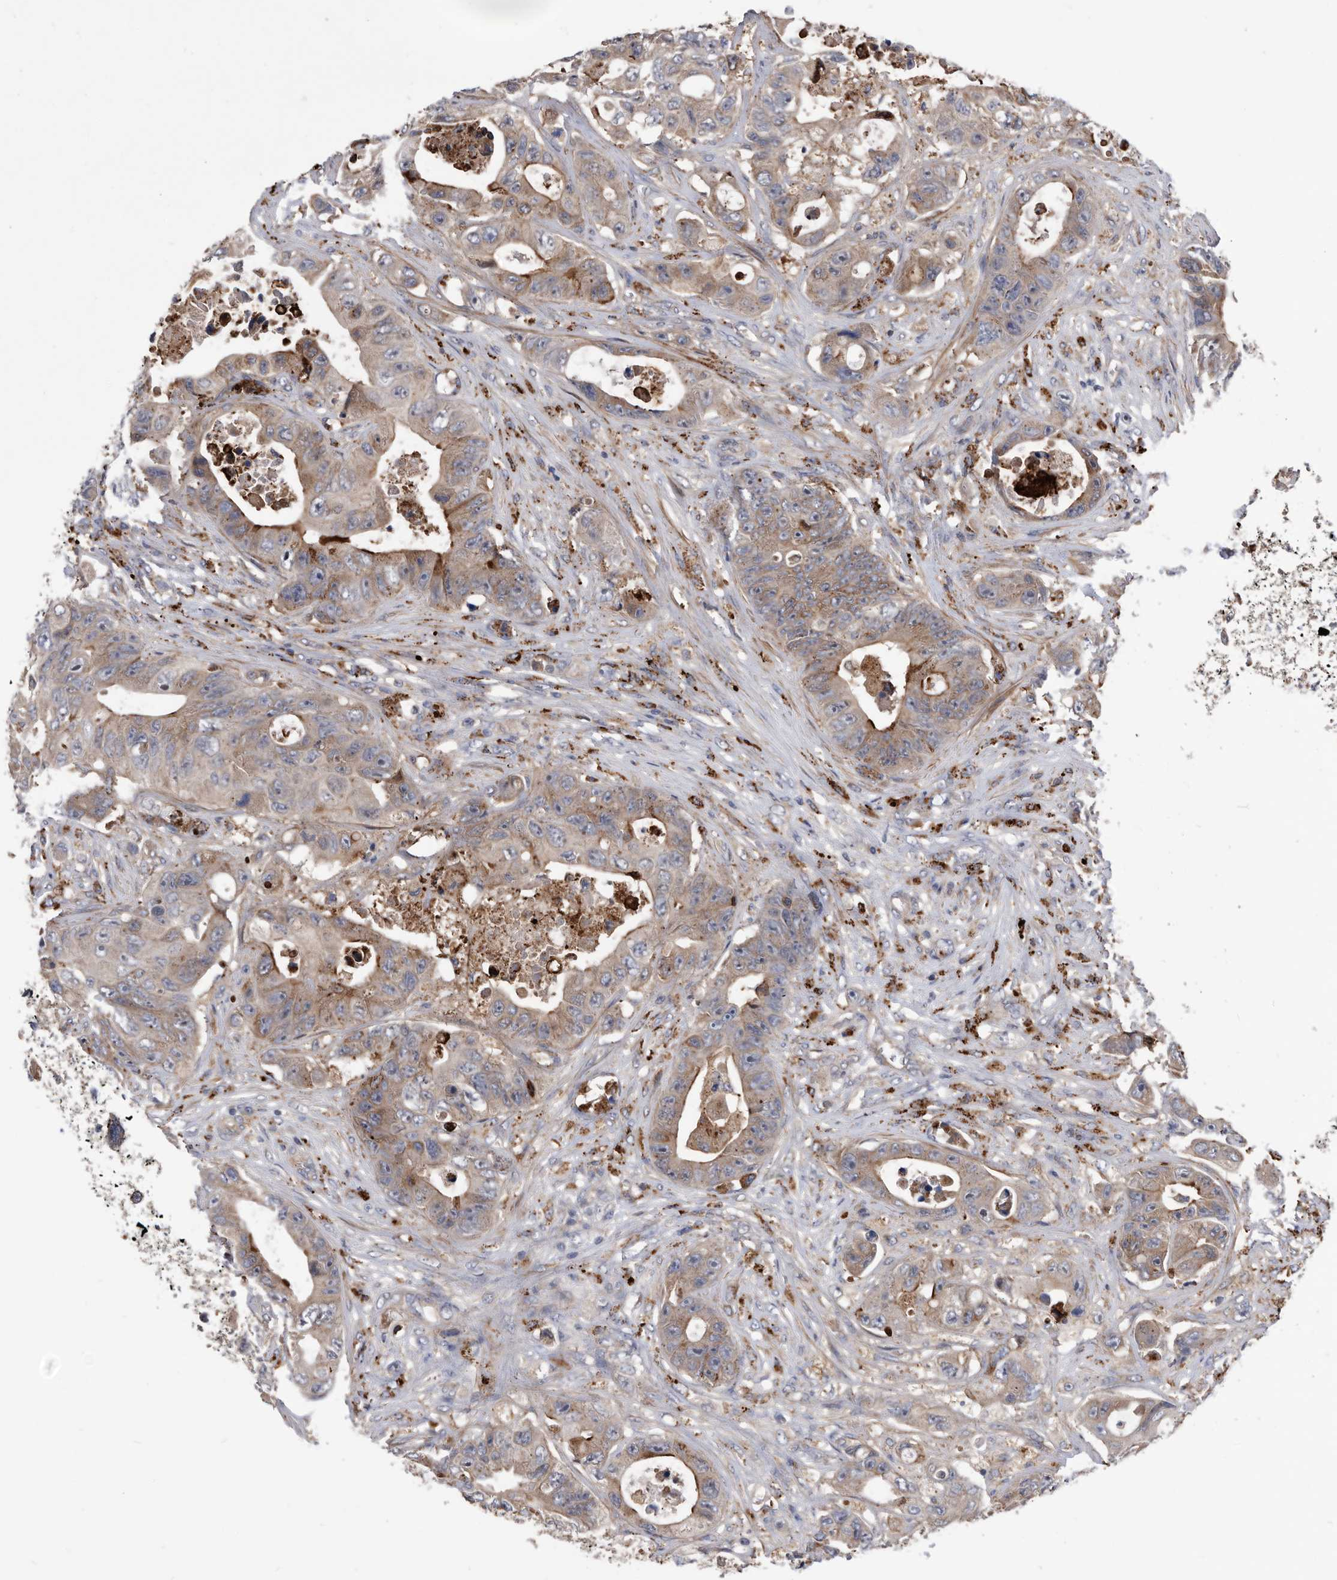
{"staining": {"intensity": "moderate", "quantity": ">75%", "location": "cytoplasmic/membranous"}, "tissue": "colorectal cancer", "cell_type": "Tumor cells", "image_type": "cancer", "snomed": [{"axis": "morphology", "description": "Adenocarcinoma, NOS"}, {"axis": "topography", "description": "Colon"}], "caption": "This is a micrograph of IHC staining of colorectal cancer, which shows moderate positivity in the cytoplasmic/membranous of tumor cells.", "gene": "BAIAP3", "patient": {"sex": "female", "age": 46}}